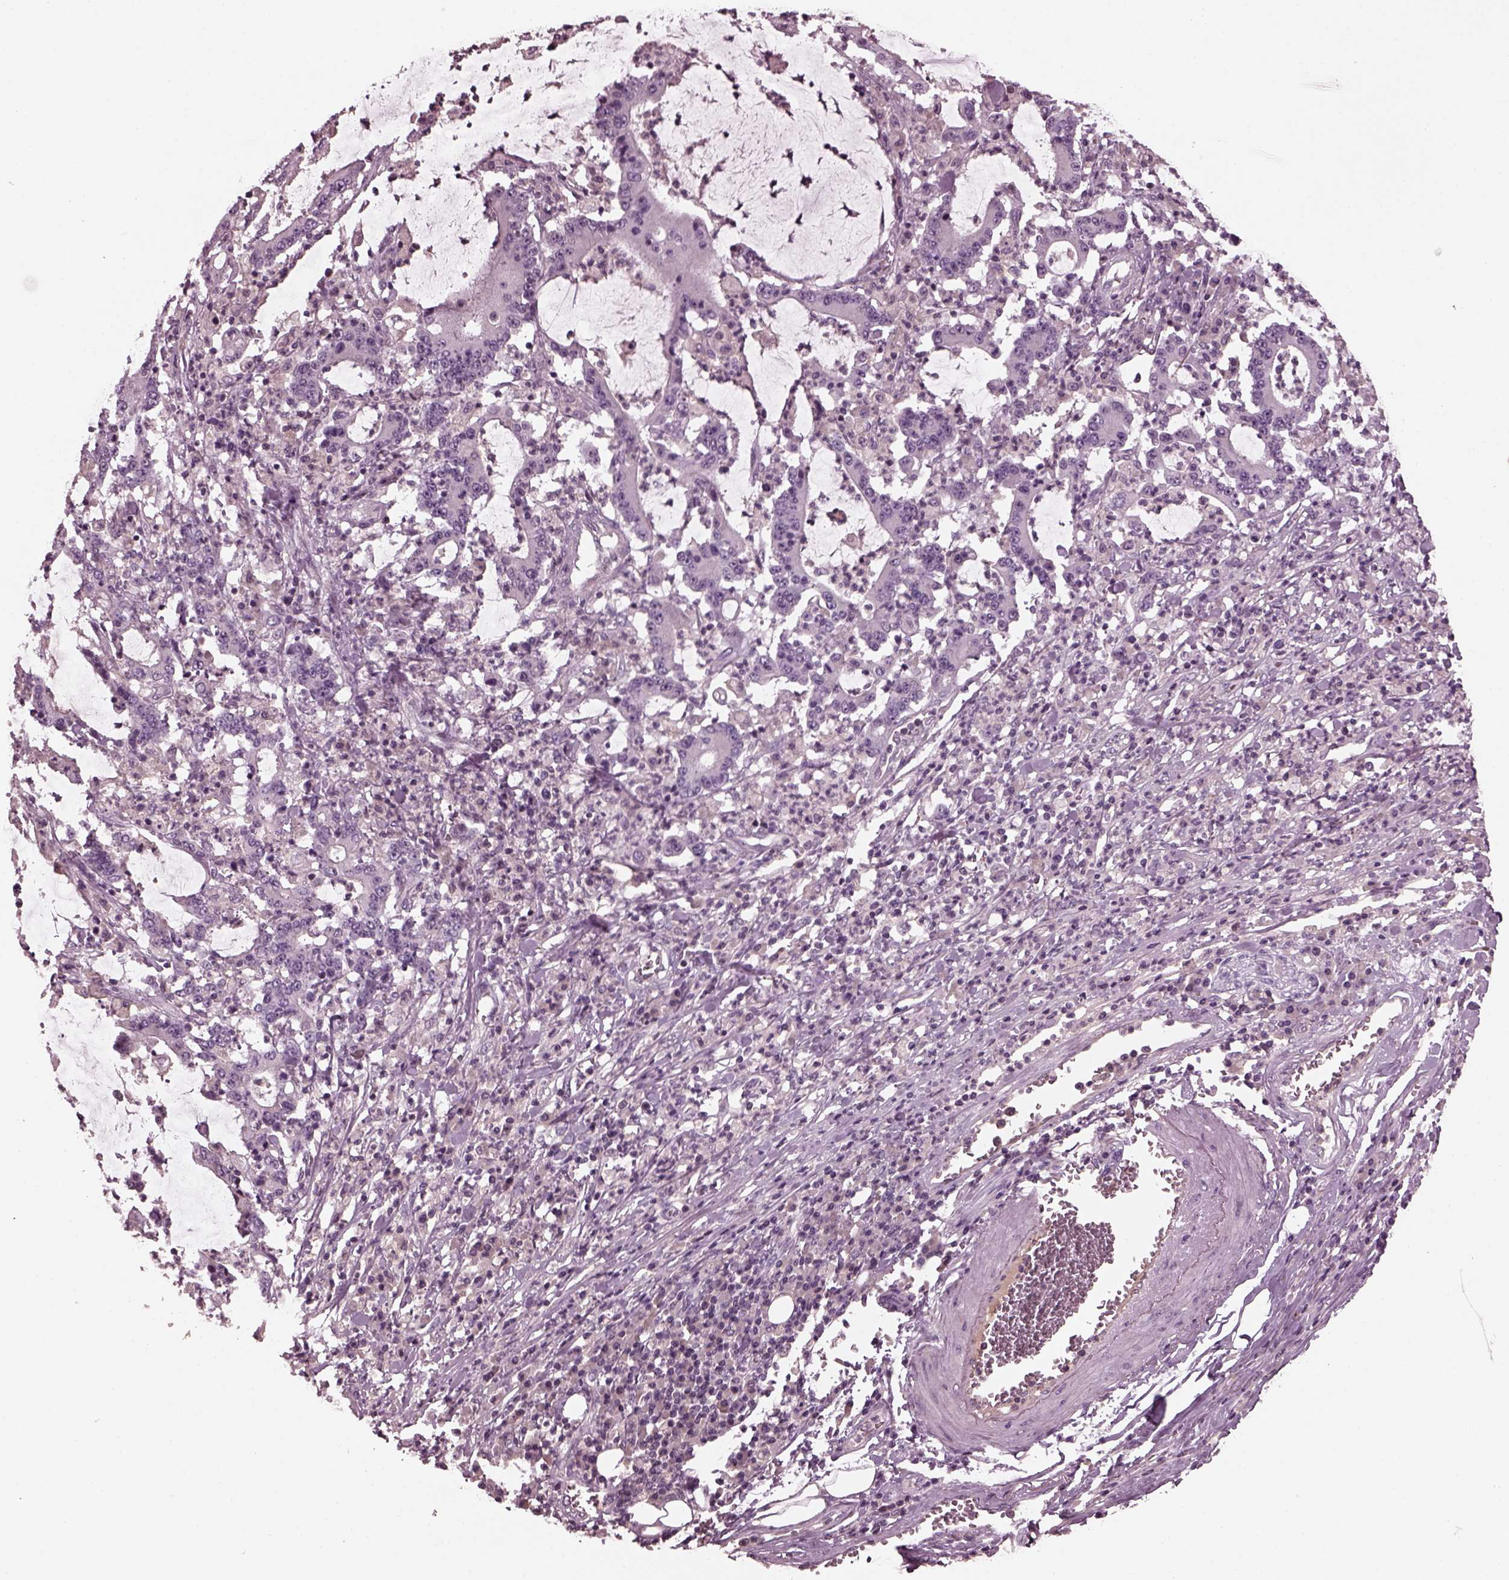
{"staining": {"intensity": "negative", "quantity": "none", "location": "none"}, "tissue": "stomach cancer", "cell_type": "Tumor cells", "image_type": "cancer", "snomed": [{"axis": "morphology", "description": "Adenocarcinoma, NOS"}, {"axis": "topography", "description": "Stomach, upper"}], "caption": "Tumor cells show no significant protein positivity in adenocarcinoma (stomach). (Brightfield microscopy of DAB (3,3'-diaminobenzidine) immunohistochemistry (IHC) at high magnification).", "gene": "PORCN", "patient": {"sex": "male", "age": 68}}